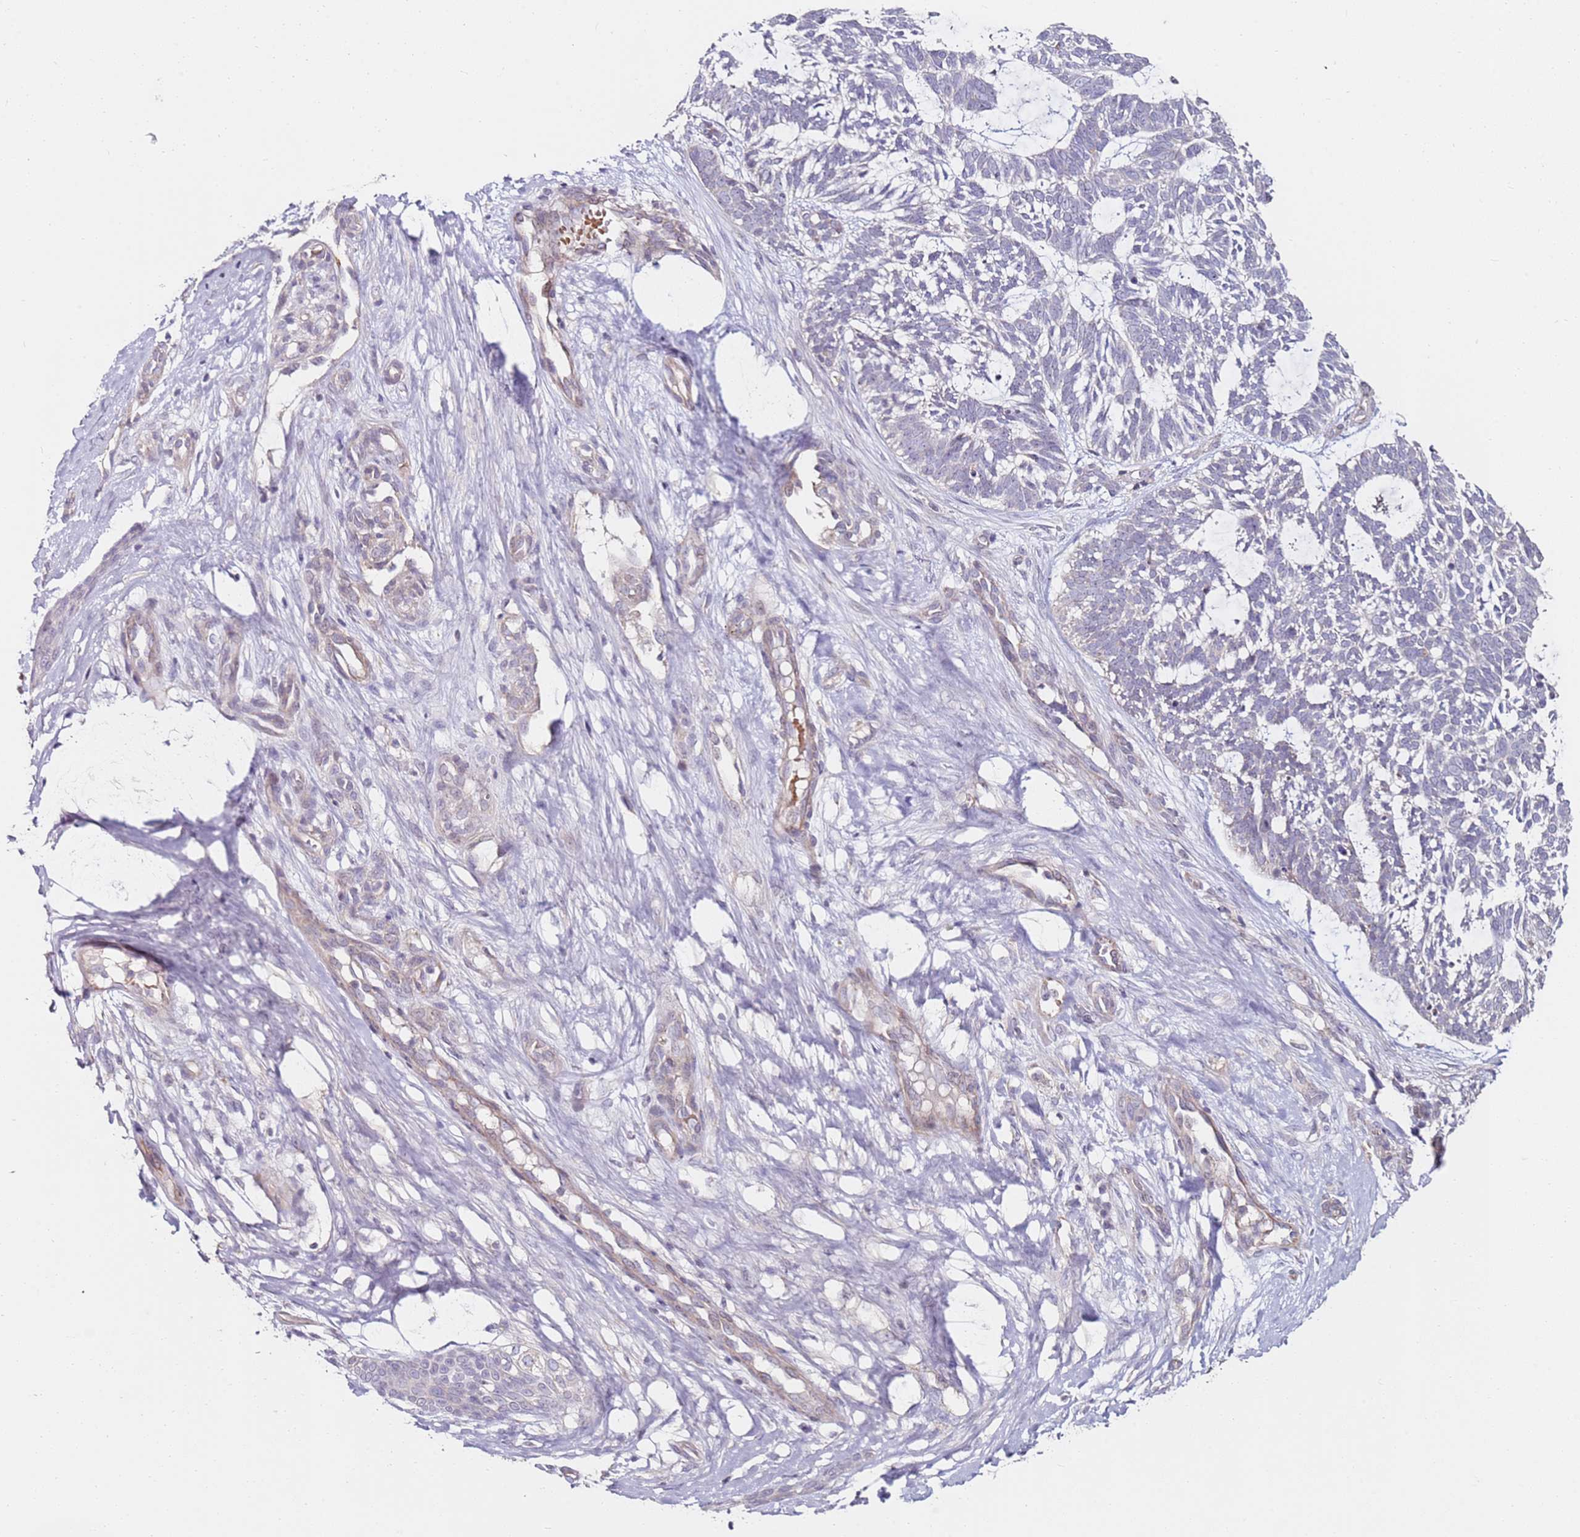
{"staining": {"intensity": "negative", "quantity": "none", "location": "none"}, "tissue": "skin cancer", "cell_type": "Tumor cells", "image_type": "cancer", "snomed": [{"axis": "morphology", "description": "Basal cell carcinoma"}, {"axis": "topography", "description": "Skin"}], "caption": "Immunohistochemistry image of neoplastic tissue: human skin cancer (basal cell carcinoma) stained with DAB exhibits no significant protein expression in tumor cells.", "gene": "RARS2", "patient": {"sex": "male", "age": 88}}